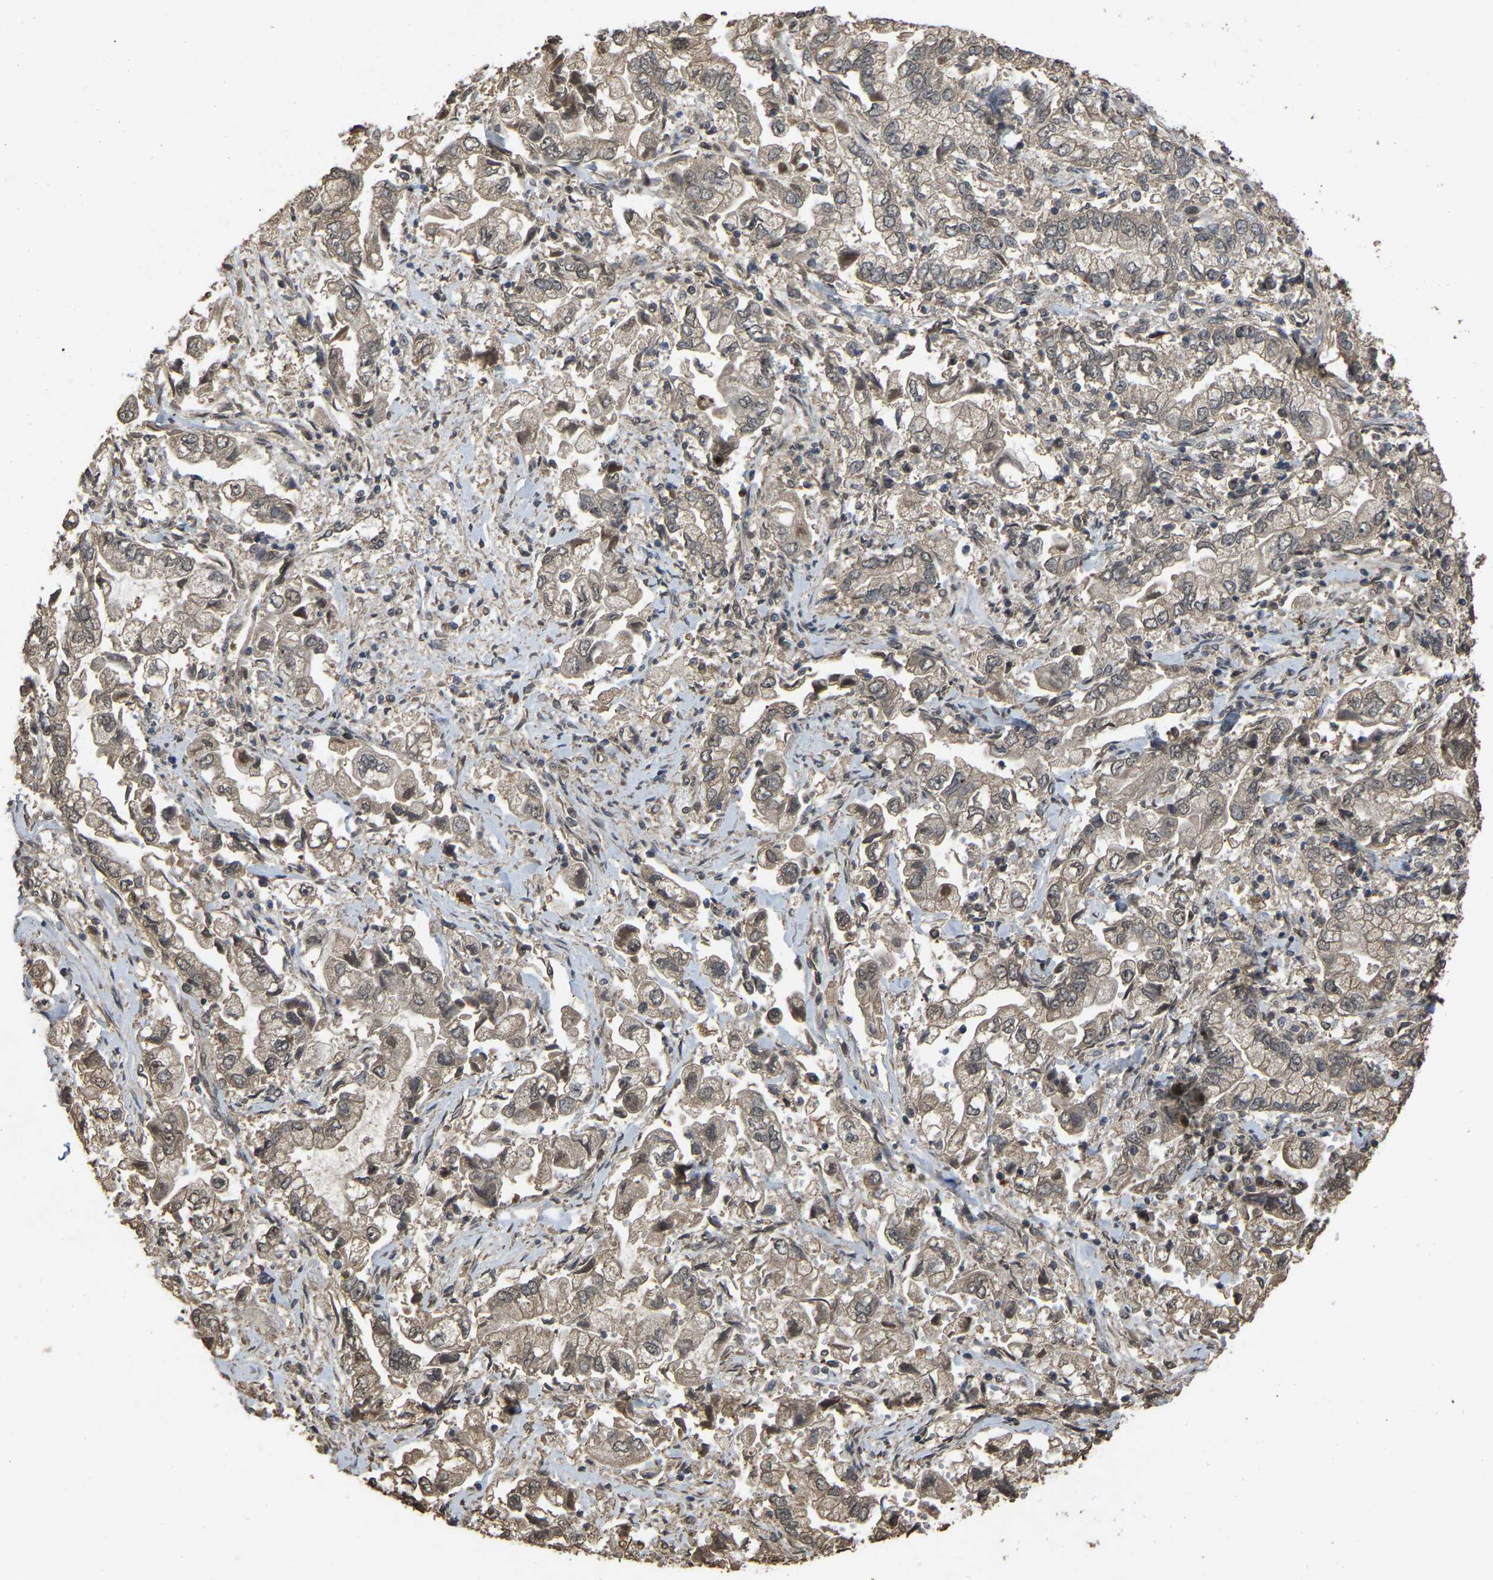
{"staining": {"intensity": "weak", "quantity": ">75%", "location": "cytoplasmic/membranous"}, "tissue": "stomach cancer", "cell_type": "Tumor cells", "image_type": "cancer", "snomed": [{"axis": "morphology", "description": "Normal tissue, NOS"}, {"axis": "morphology", "description": "Adenocarcinoma, NOS"}, {"axis": "topography", "description": "Stomach"}], "caption": "This photomicrograph demonstrates IHC staining of stomach cancer (adenocarcinoma), with low weak cytoplasmic/membranous staining in about >75% of tumor cells.", "gene": "ARHGAP23", "patient": {"sex": "male", "age": 62}}